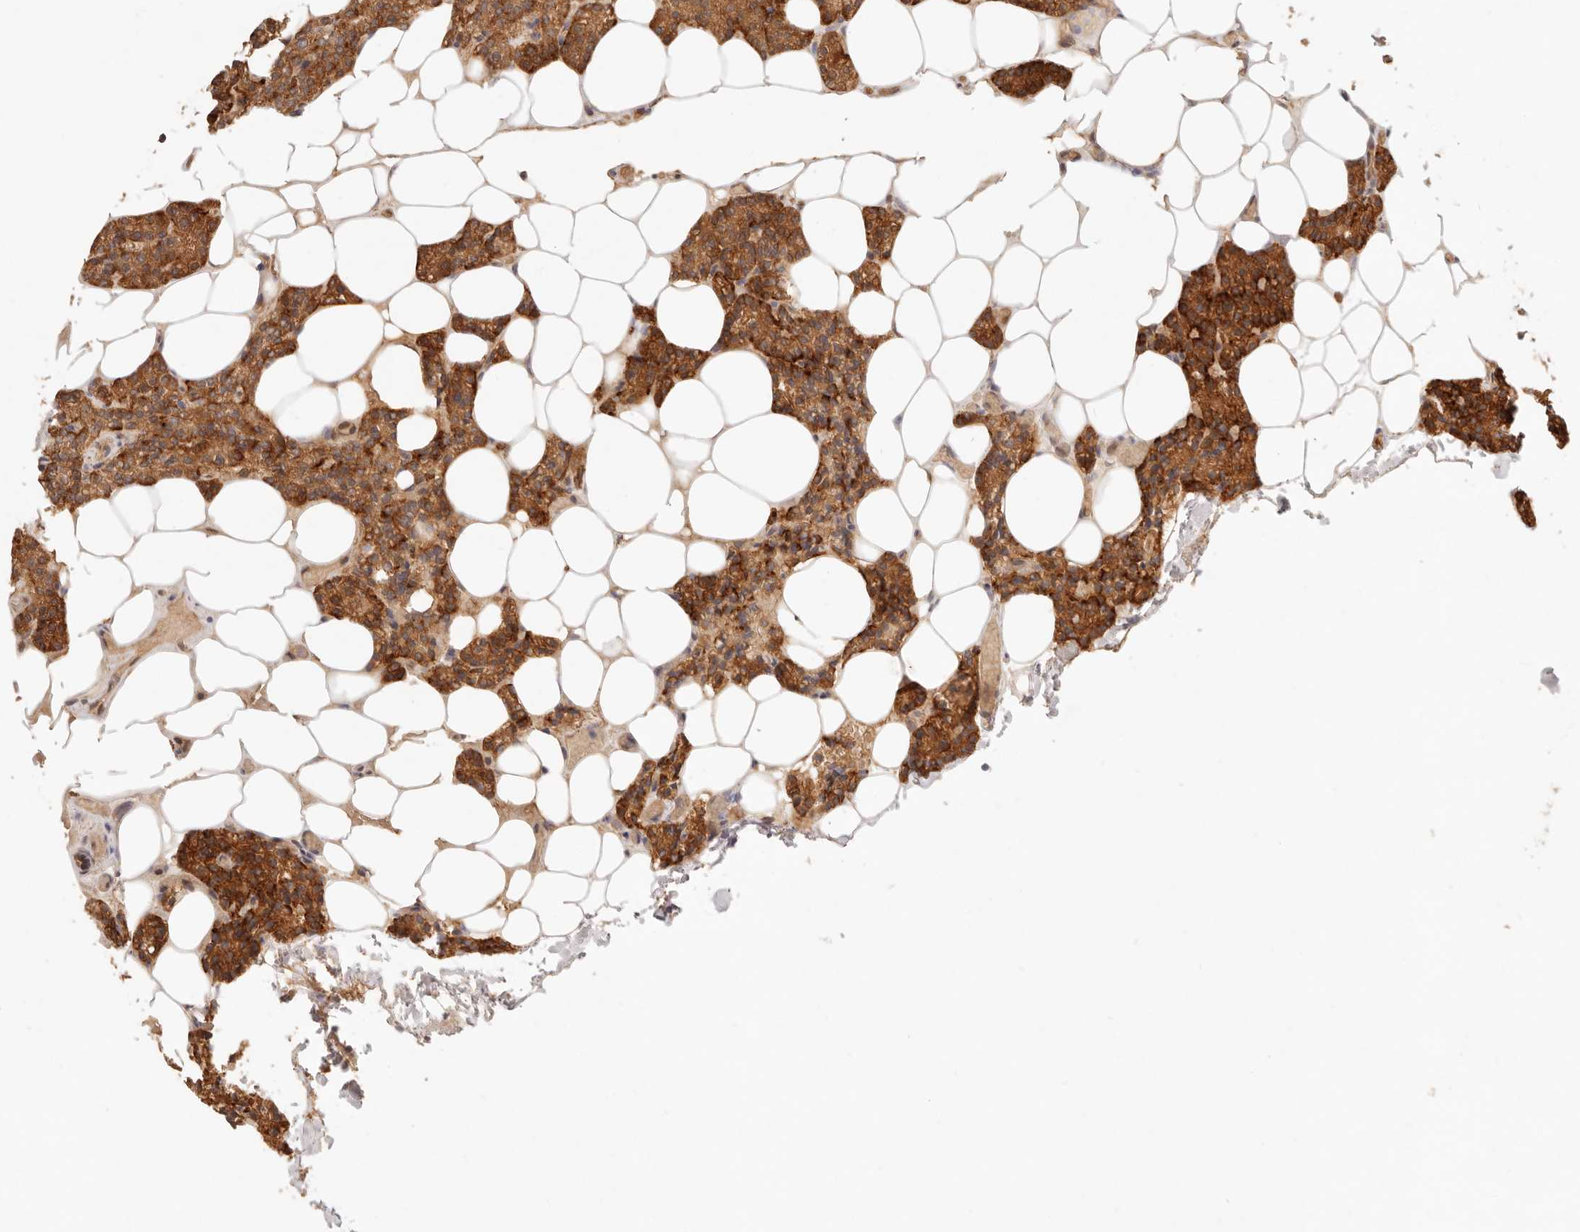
{"staining": {"intensity": "strong", "quantity": "25%-75%", "location": "cytoplasmic/membranous"}, "tissue": "parathyroid gland", "cell_type": "Glandular cells", "image_type": "normal", "snomed": [{"axis": "morphology", "description": "Normal tissue, NOS"}, {"axis": "topography", "description": "Parathyroid gland"}], "caption": "The micrograph displays staining of unremarkable parathyroid gland, revealing strong cytoplasmic/membranous protein expression (brown color) within glandular cells. Nuclei are stained in blue.", "gene": "PPP1R3B", "patient": {"sex": "male", "age": 75}}